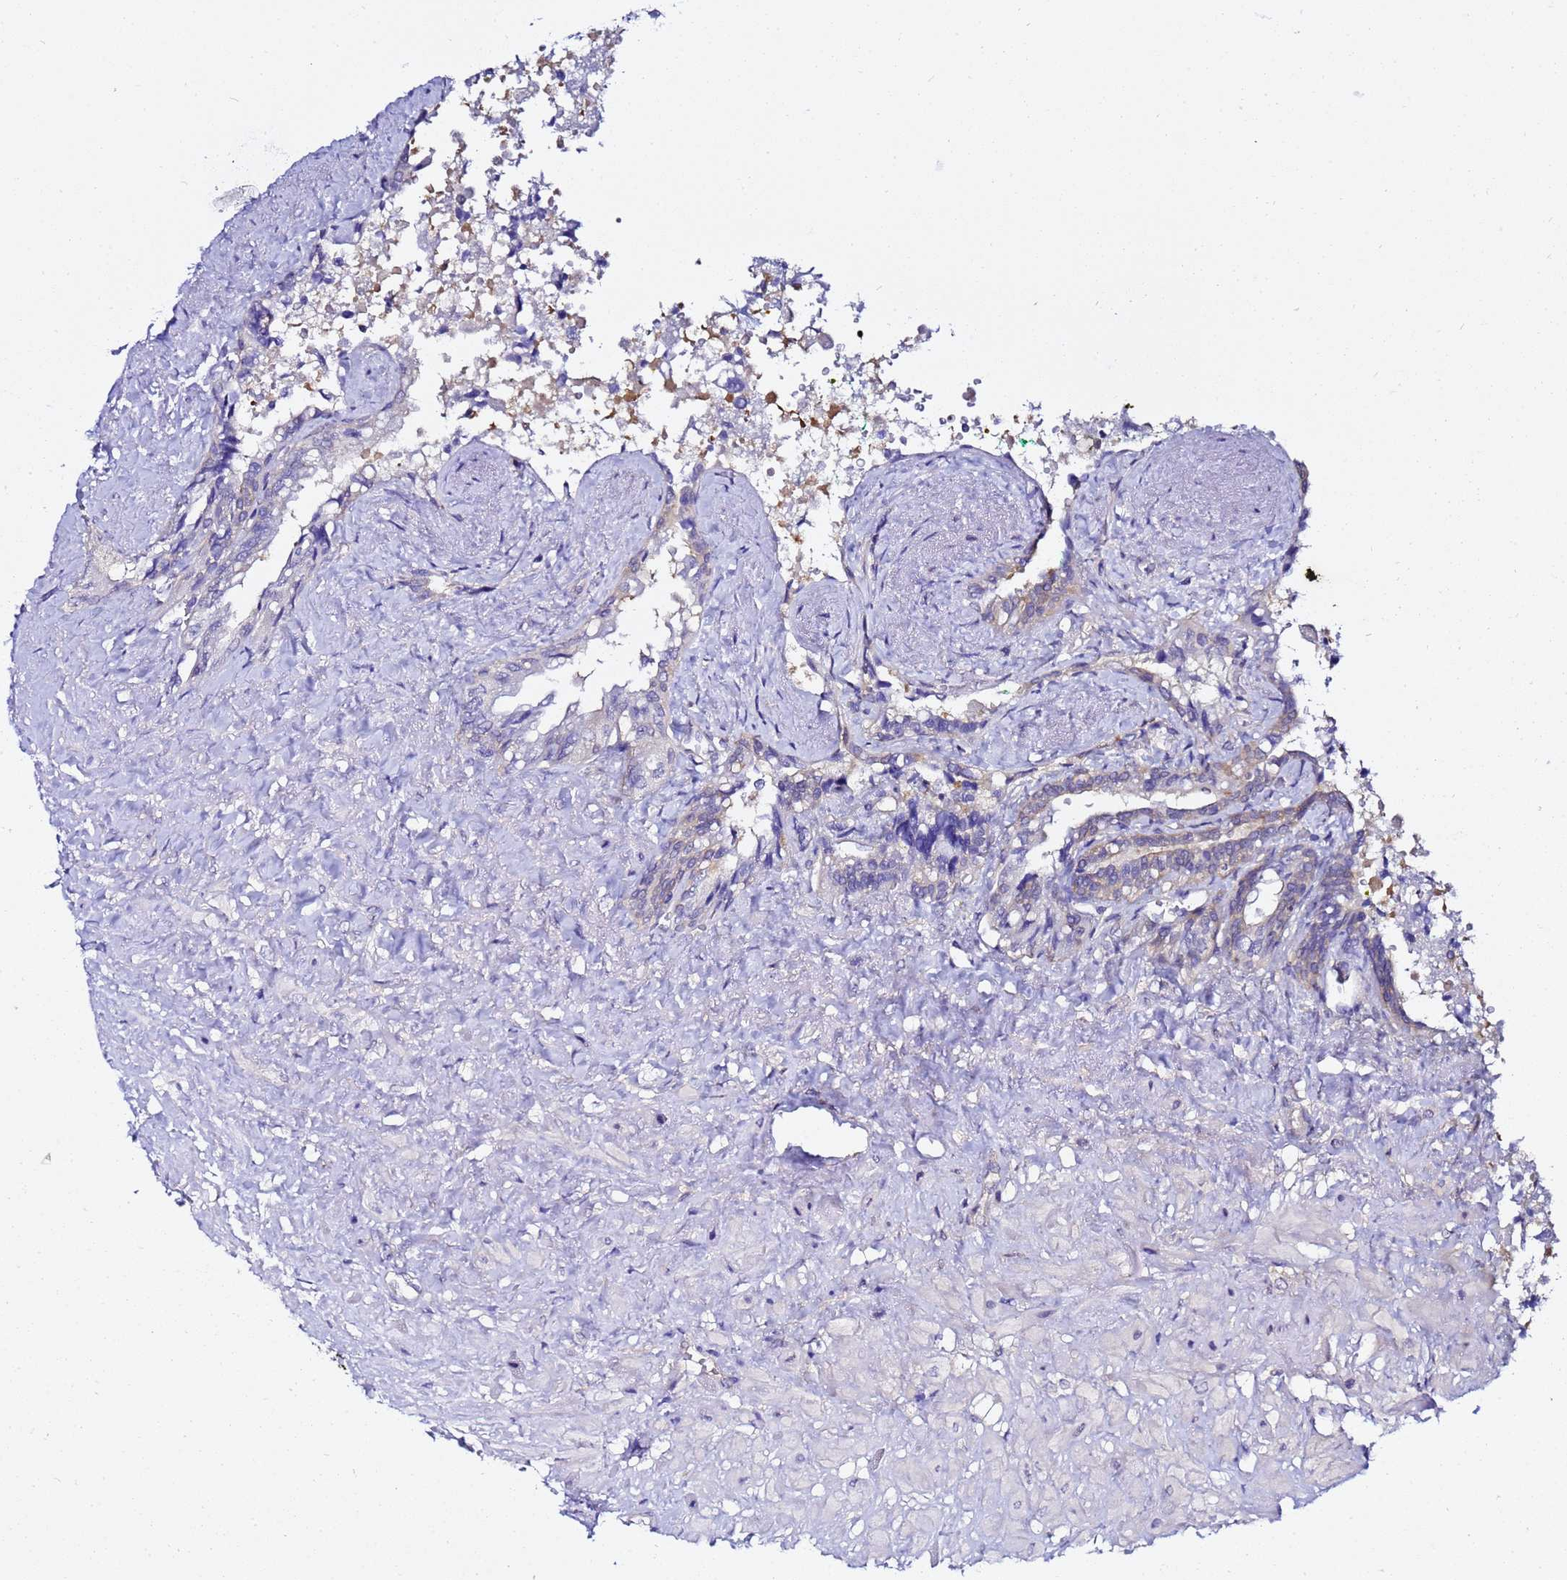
{"staining": {"intensity": "weak", "quantity": "25%-75%", "location": "cytoplasmic/membranous"}, "tissue": "seminal vesicle", "cell_type": "Glandular cells", "image_type": "normal", "snomed": [{"axis": "morphology", "description": "Normal tissue, NOS"}, {"axis": "topography", "description": "Seminal veicle"}, {"axis": "topography", "description": "Peripheral nerve tissue"}], "caption": "Protein staining of normal seminal vesicle demonstrates weak cytoplasmic/membranous staining in about 25%-75% of glandular cells.", "gene": "LENG1", "patient": {"sex": "male", "age": 60}}